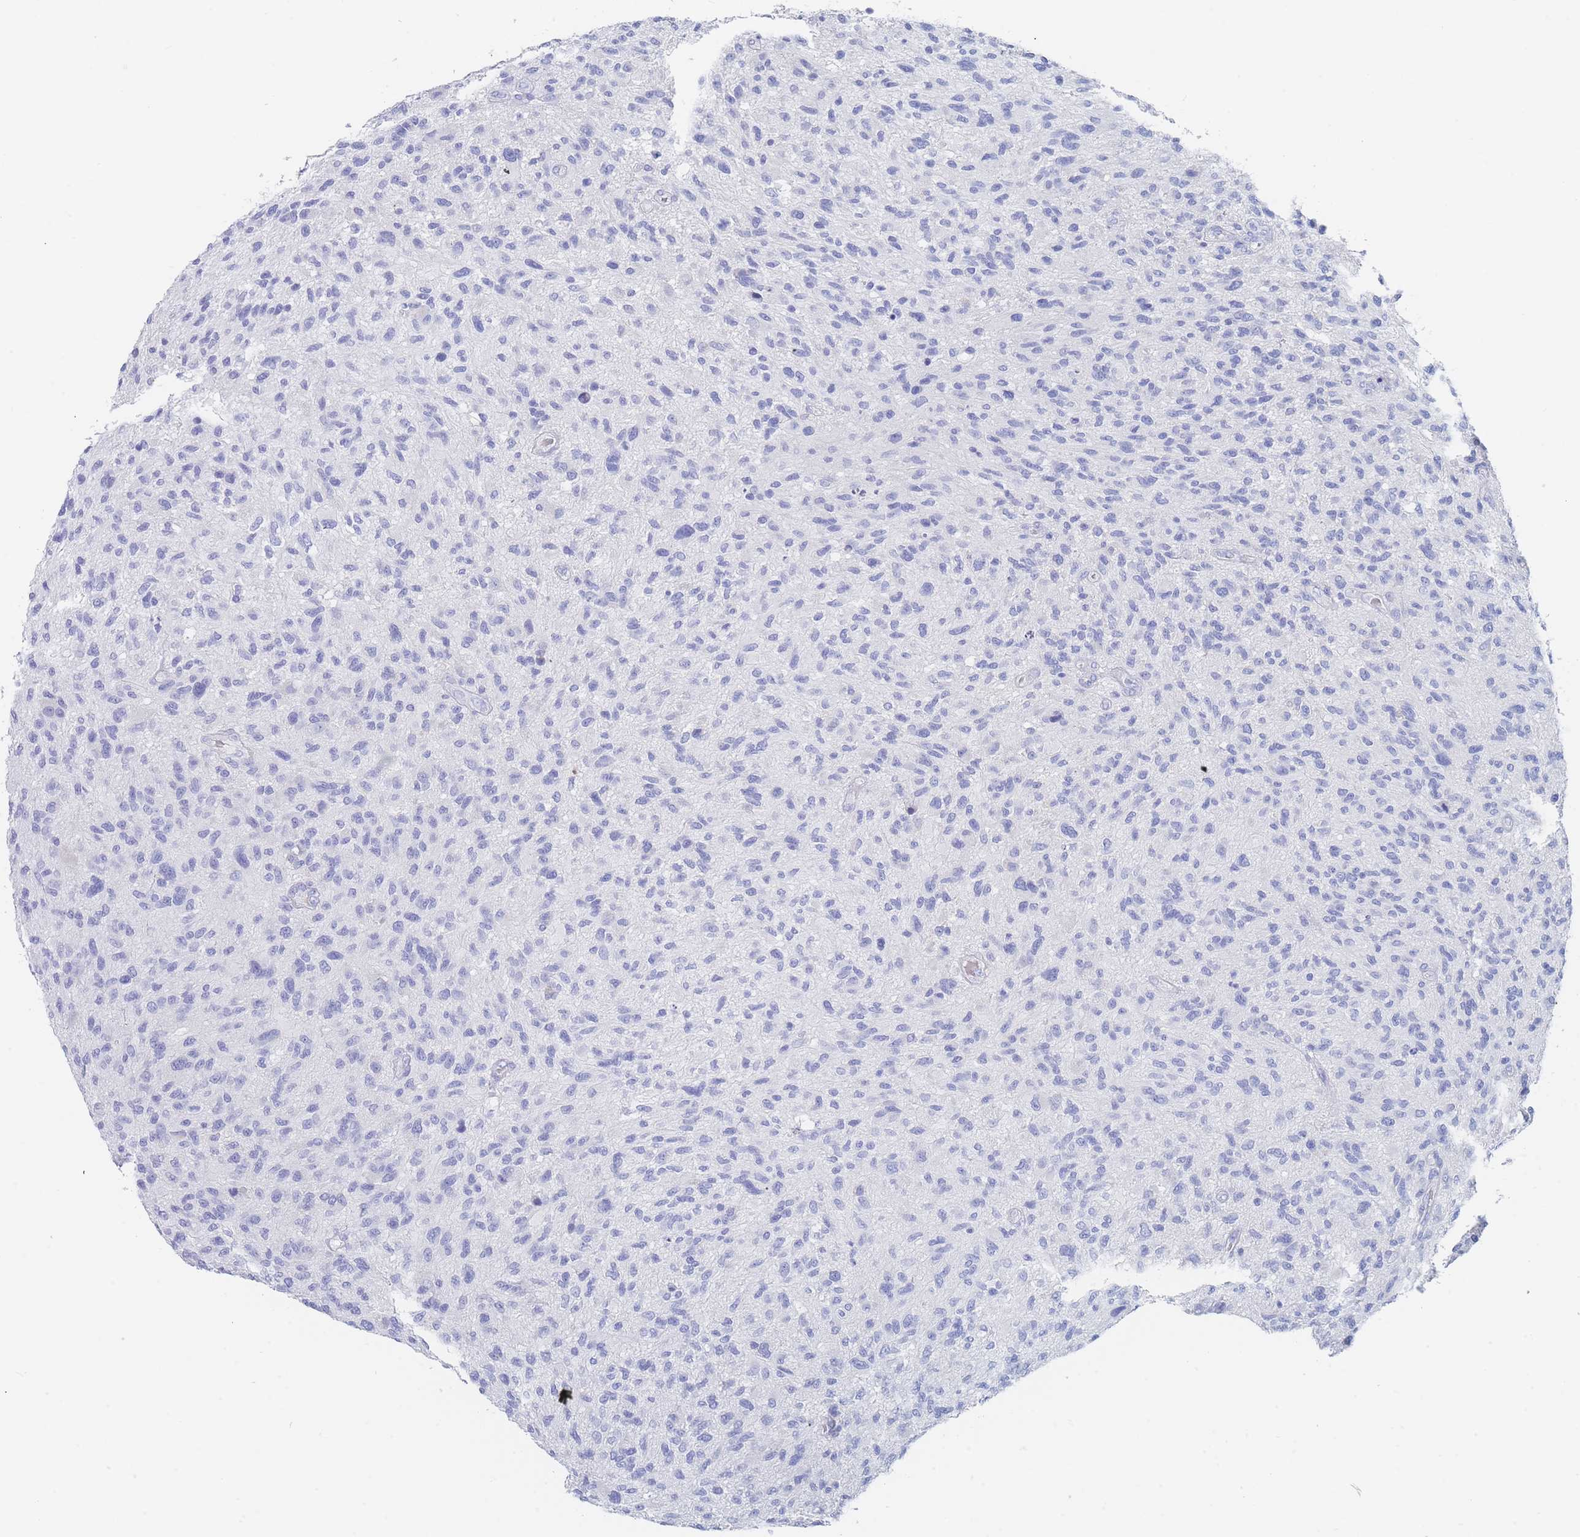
{"staining": {"intensity": "negative", "quantity": "none", "location": "none"}, "tissue": "glioma", "cell_type": "Tumor cells", "image_type": "cancer", "snomed": [{"axis": "morphology", "description": "Glioma, malignant, High grade"}, {"axis": "topography", "description": "Brain"}], "caption": "The immunohistochemistry photomicrograph has no significant expression in tumor cells of glioma tissue.", "gene": "SLC25A35", "patient": {"sex": "male", "age": 47}}